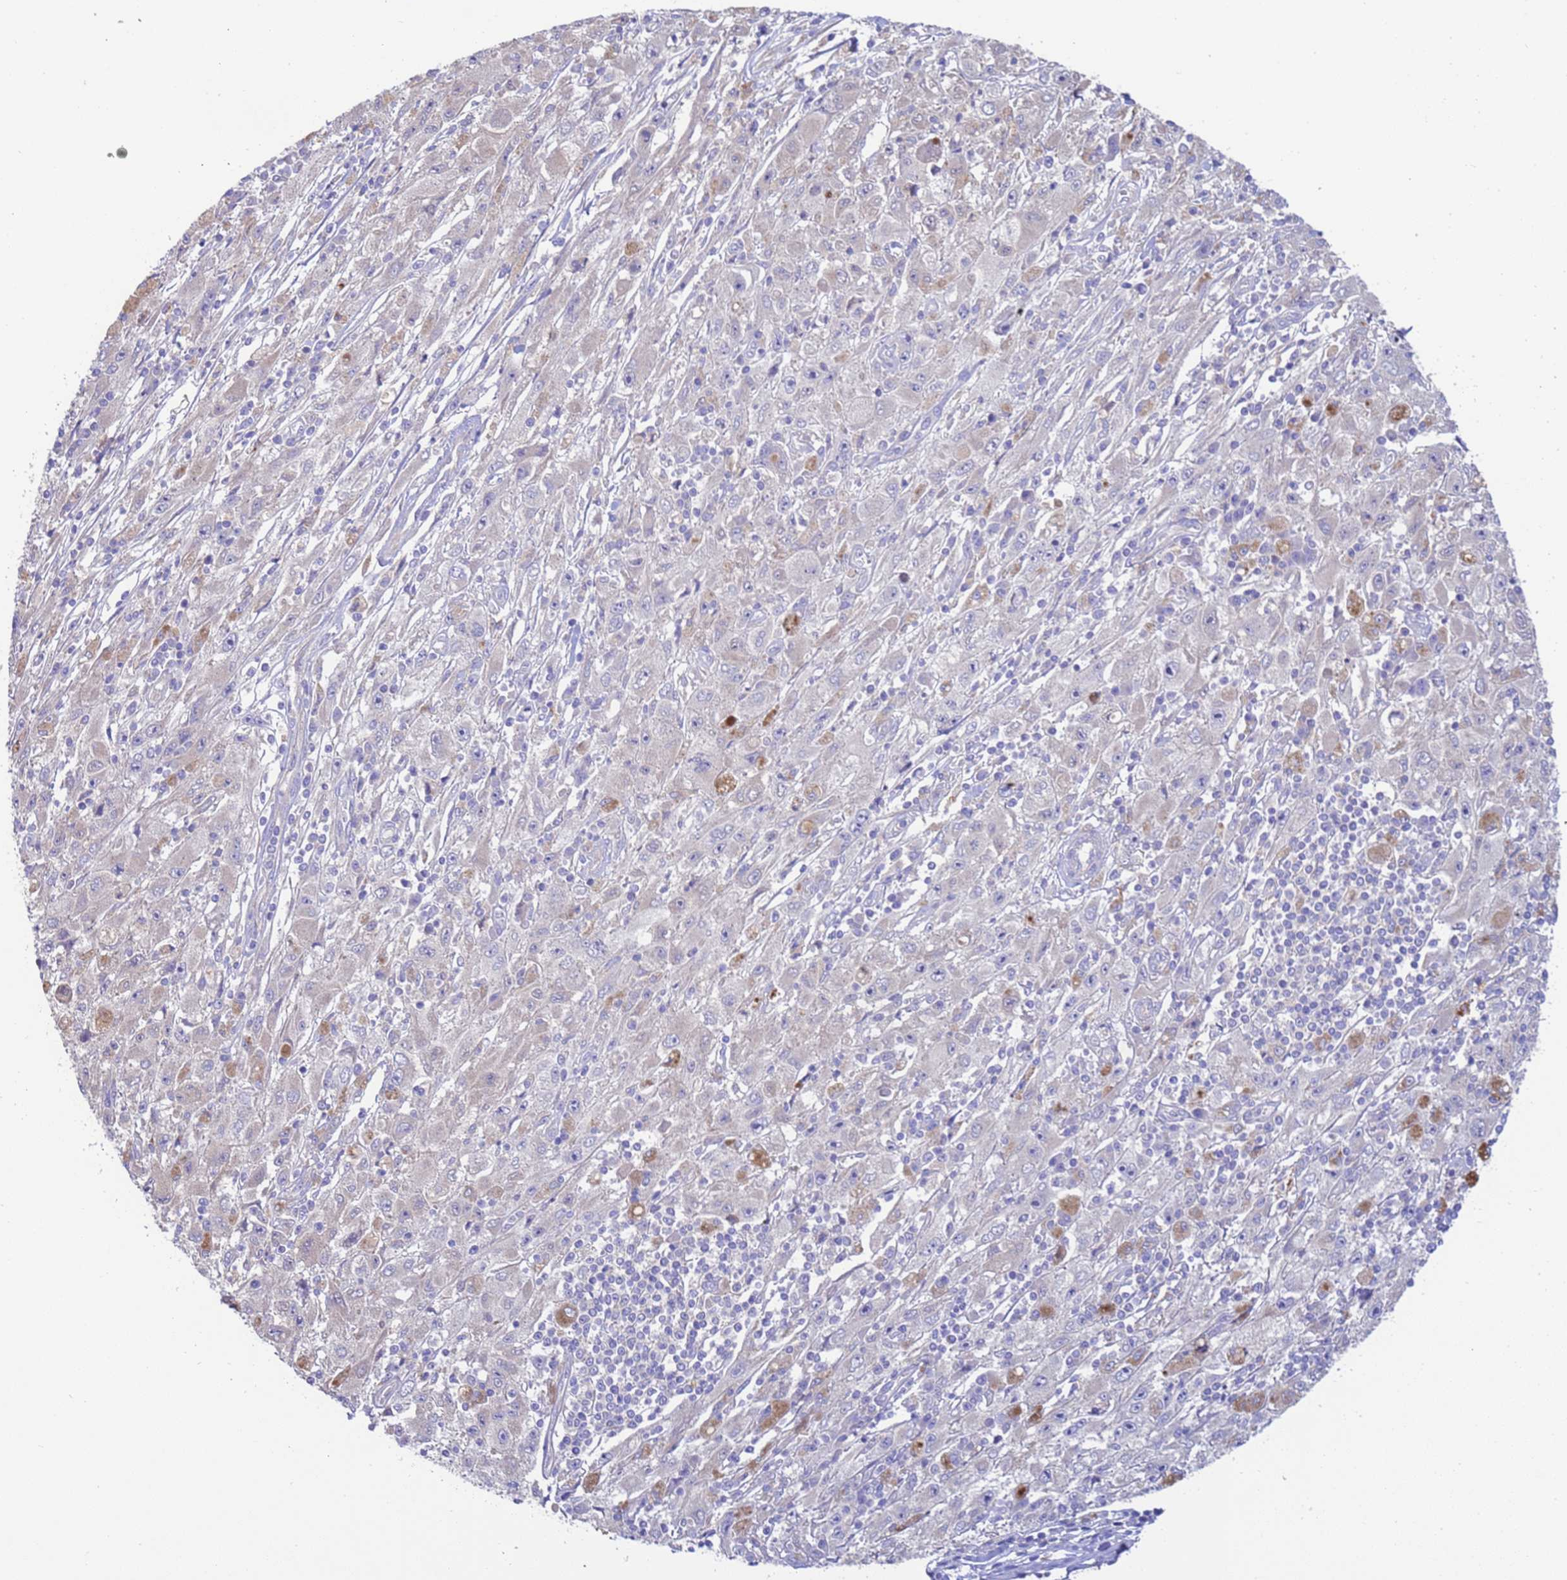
{"staining": {"intensity": "negative", "quantity": "none", "location": "none"}, "tissue": "melanoma", "cell_type": "Tumor cells", "image_type": "cancer", "snomed": [{"axis": "morphology", "description": "Malignant melanoma, Metastatic site"}, {"axis": "topography", "description": "Skin"}], "caption": "Tumor cells are negative for protein expression in human malignant melanoma (metastatic site).", "gene": "SRL", "patient": {"sex": "male", "age": 53}}